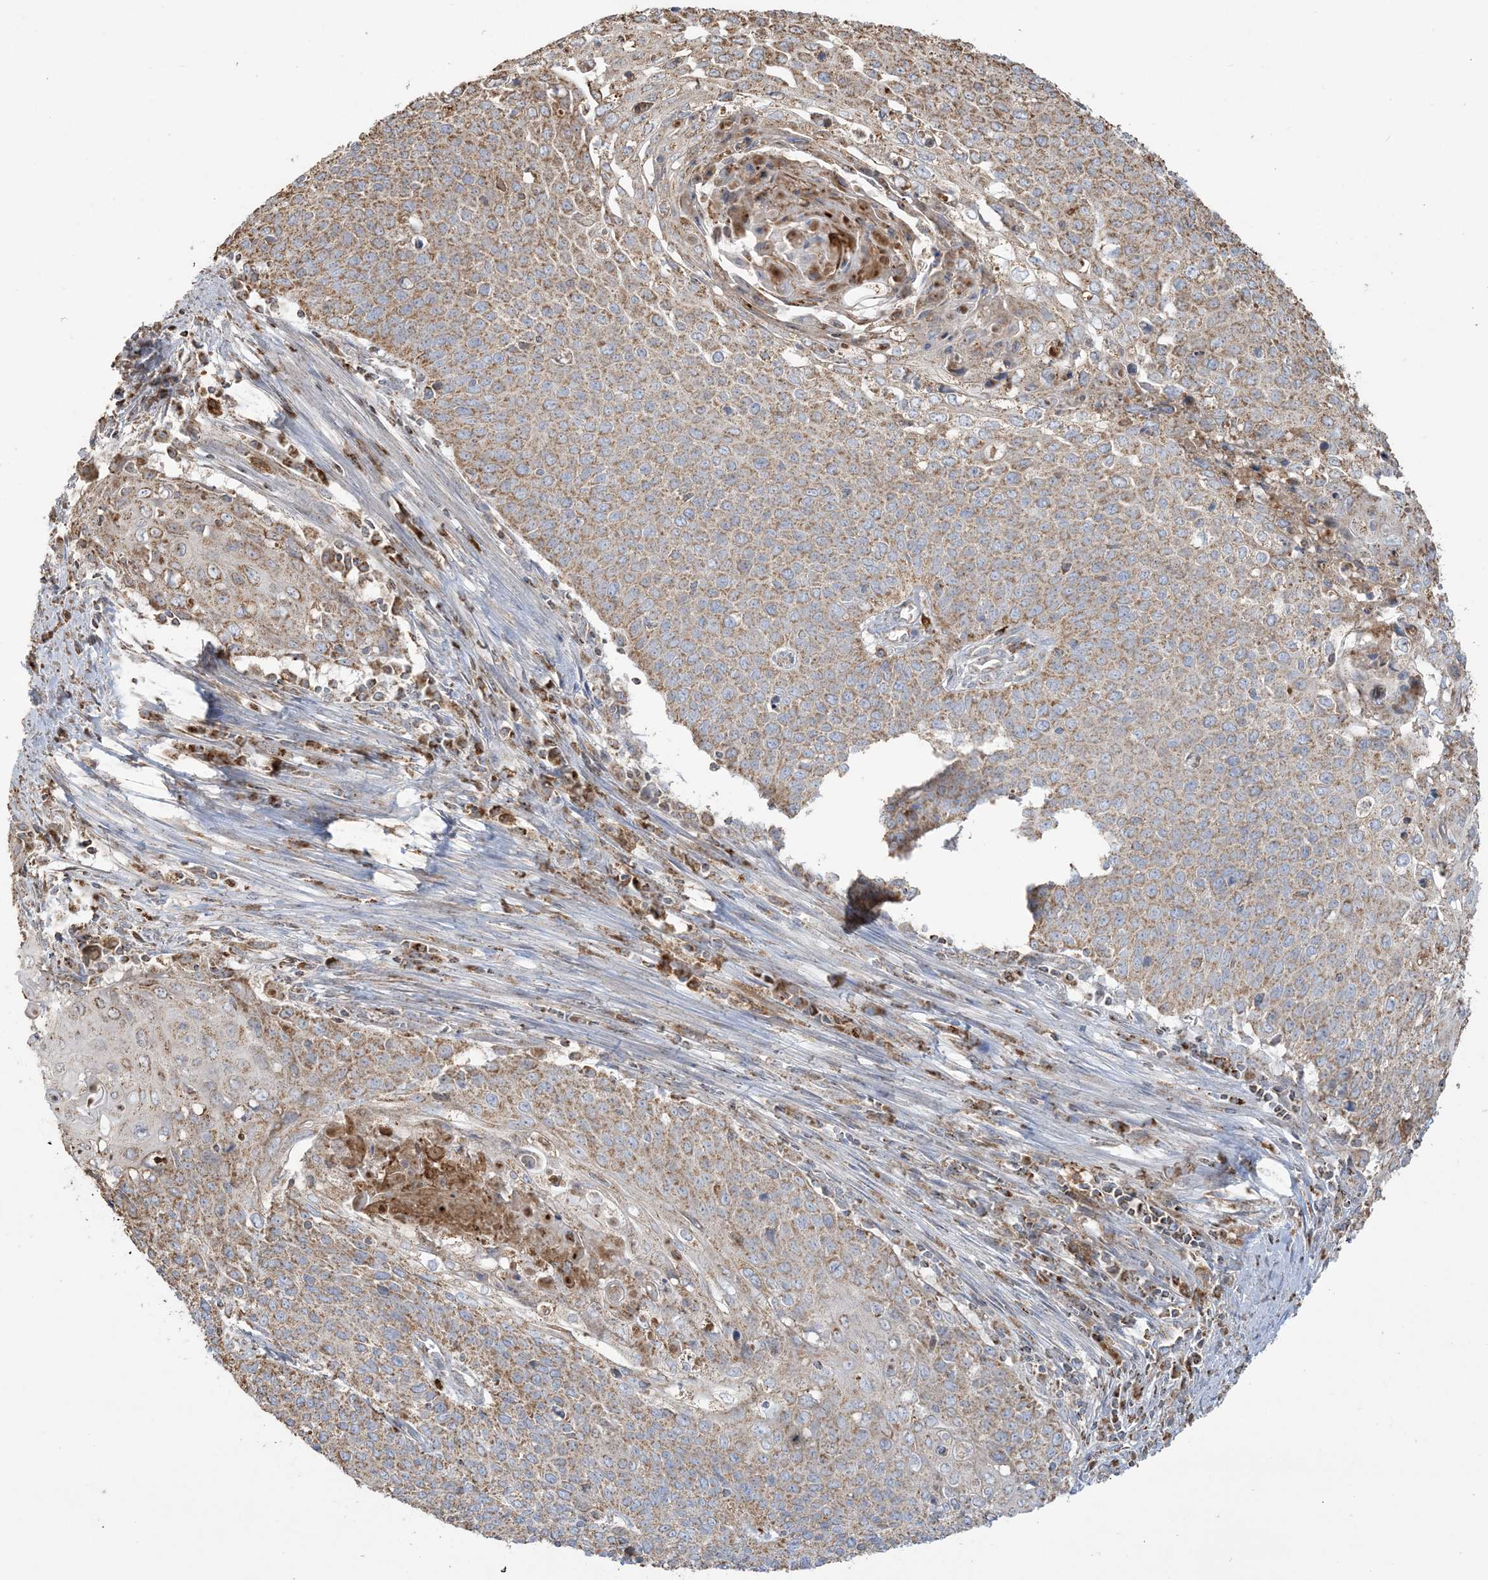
{"staining": {"intensity": "moderate", "quantity": ">75%", "location": "cytoplasmic/membranous"}, "tissue": "cervical cancer", "cell_type": "Tumor cells", "image_type": "cancer", "snomed": [{"axis": "morphology", "description": "Squamous cell carcinoma, NOS"}, {"axis": "topography", "description": "Cervix"}], "caption": "Immunohistochemistry (IHC) staining of cervical cancer (squamous cell carcinoma), which demonstrates medium levels of moderate cytoplasmic/membranous positivity in about >75% of tumor cells indicating moderate cytoplasmic/membranous protein positivity. The staining was performed using DAB (3,3'-diaminobenzidine) (brown) for protein detection and nuclei were counterstained in hematoxylin (blue).", "gene": "AGA", "patient": {"sex": "female", "age": 39}}